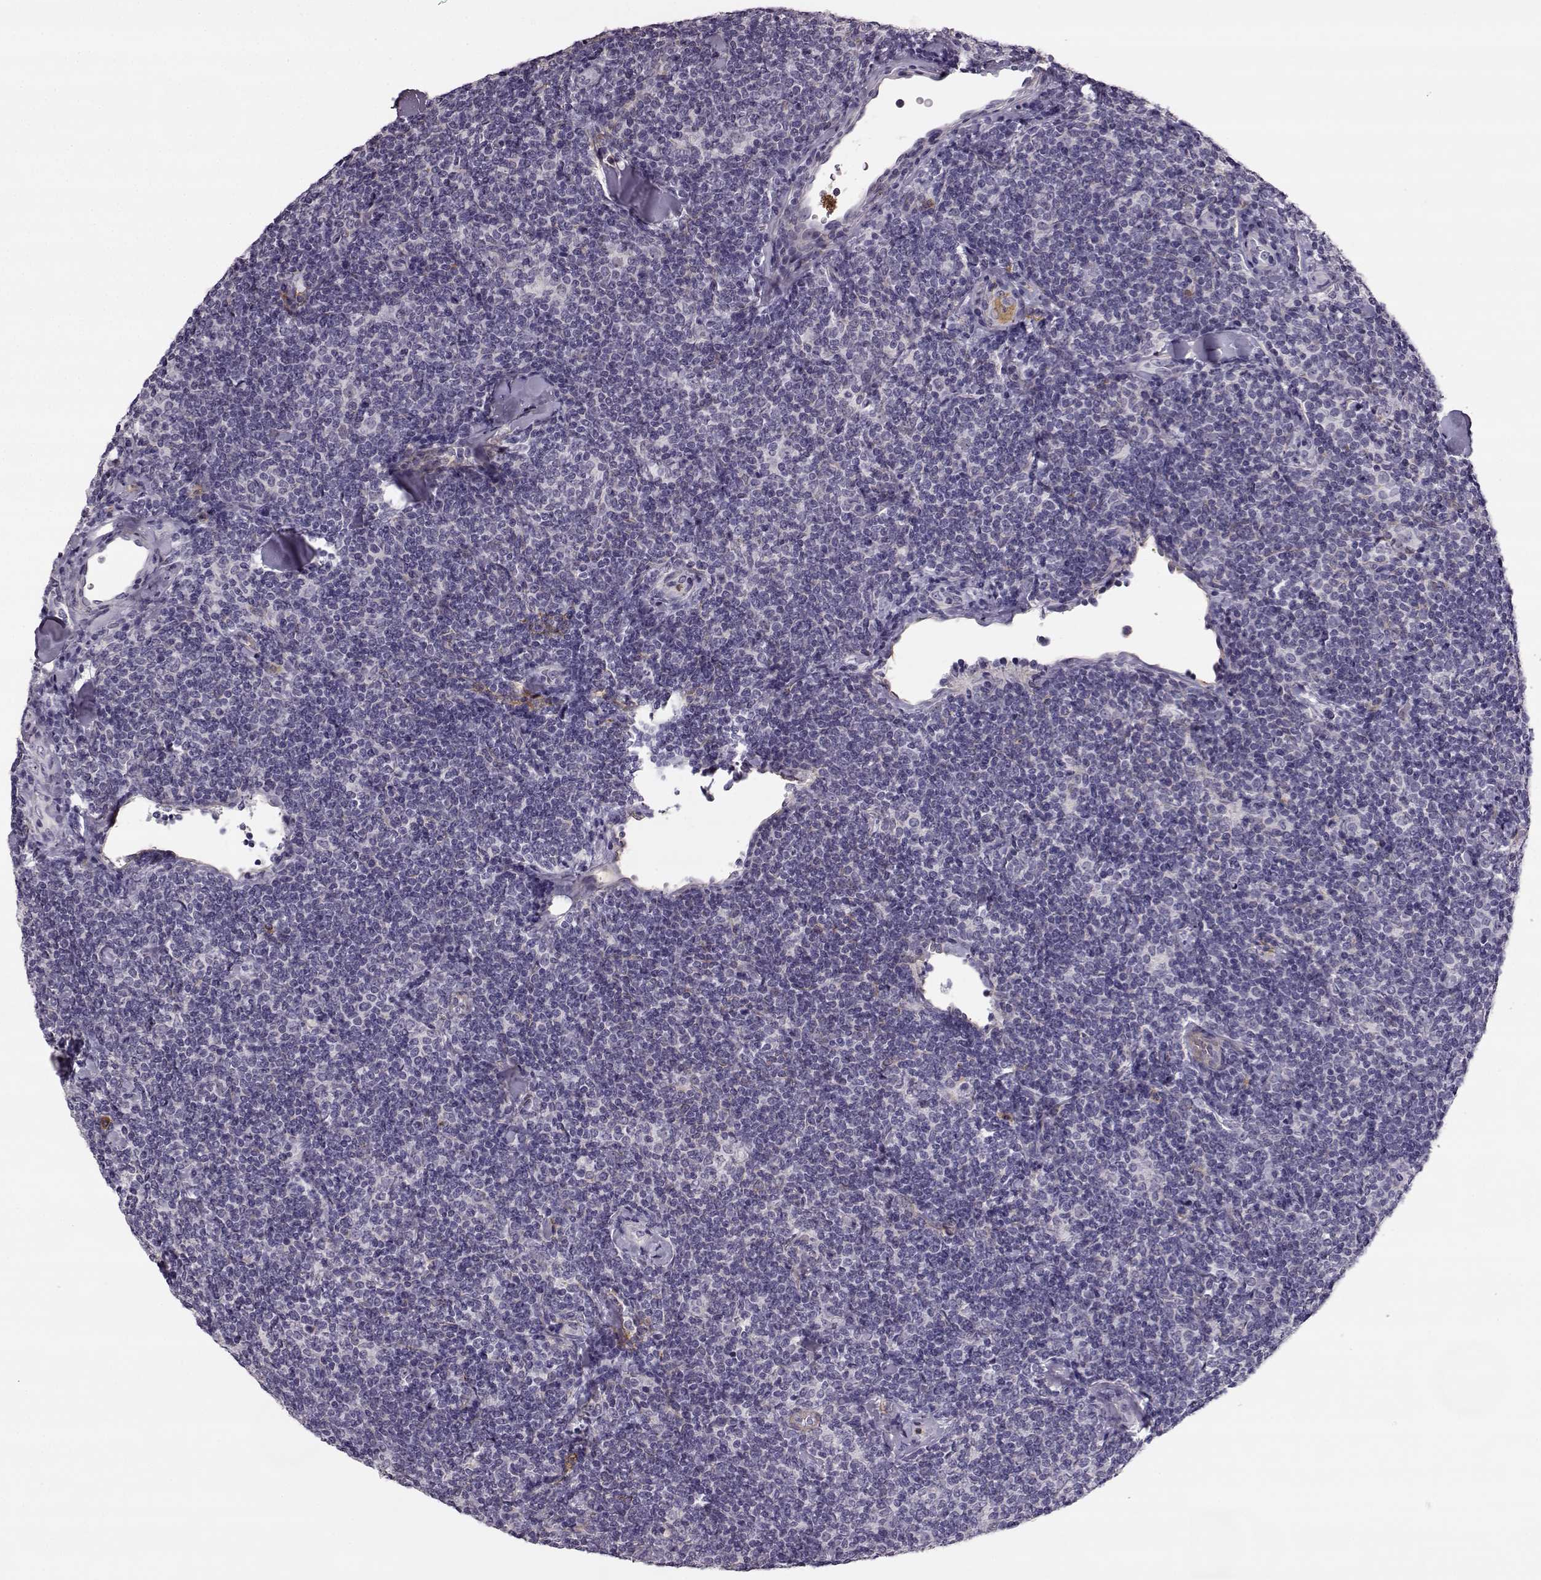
{"staining": {"intensity": "negative", "quantity": "none", "location": "none"}, "tissue": "lymphoma", "cell_type": "Tumor cells", "image_type": "cancer", "snomed": [{"axis": "morphology", "description": "Malignant lymphoma, non-Hodgkin's type, Low grade"}, {"axis": "topography", "description": "Lymph node"}], "caption": "The IHC histopathology image has no significant expression in tumor cells of low-grade malignant lymphoma, non-Hodgkin's type tissue.", "gene": "TRIM69", "patient": {"sex": "female", "age": 56}}